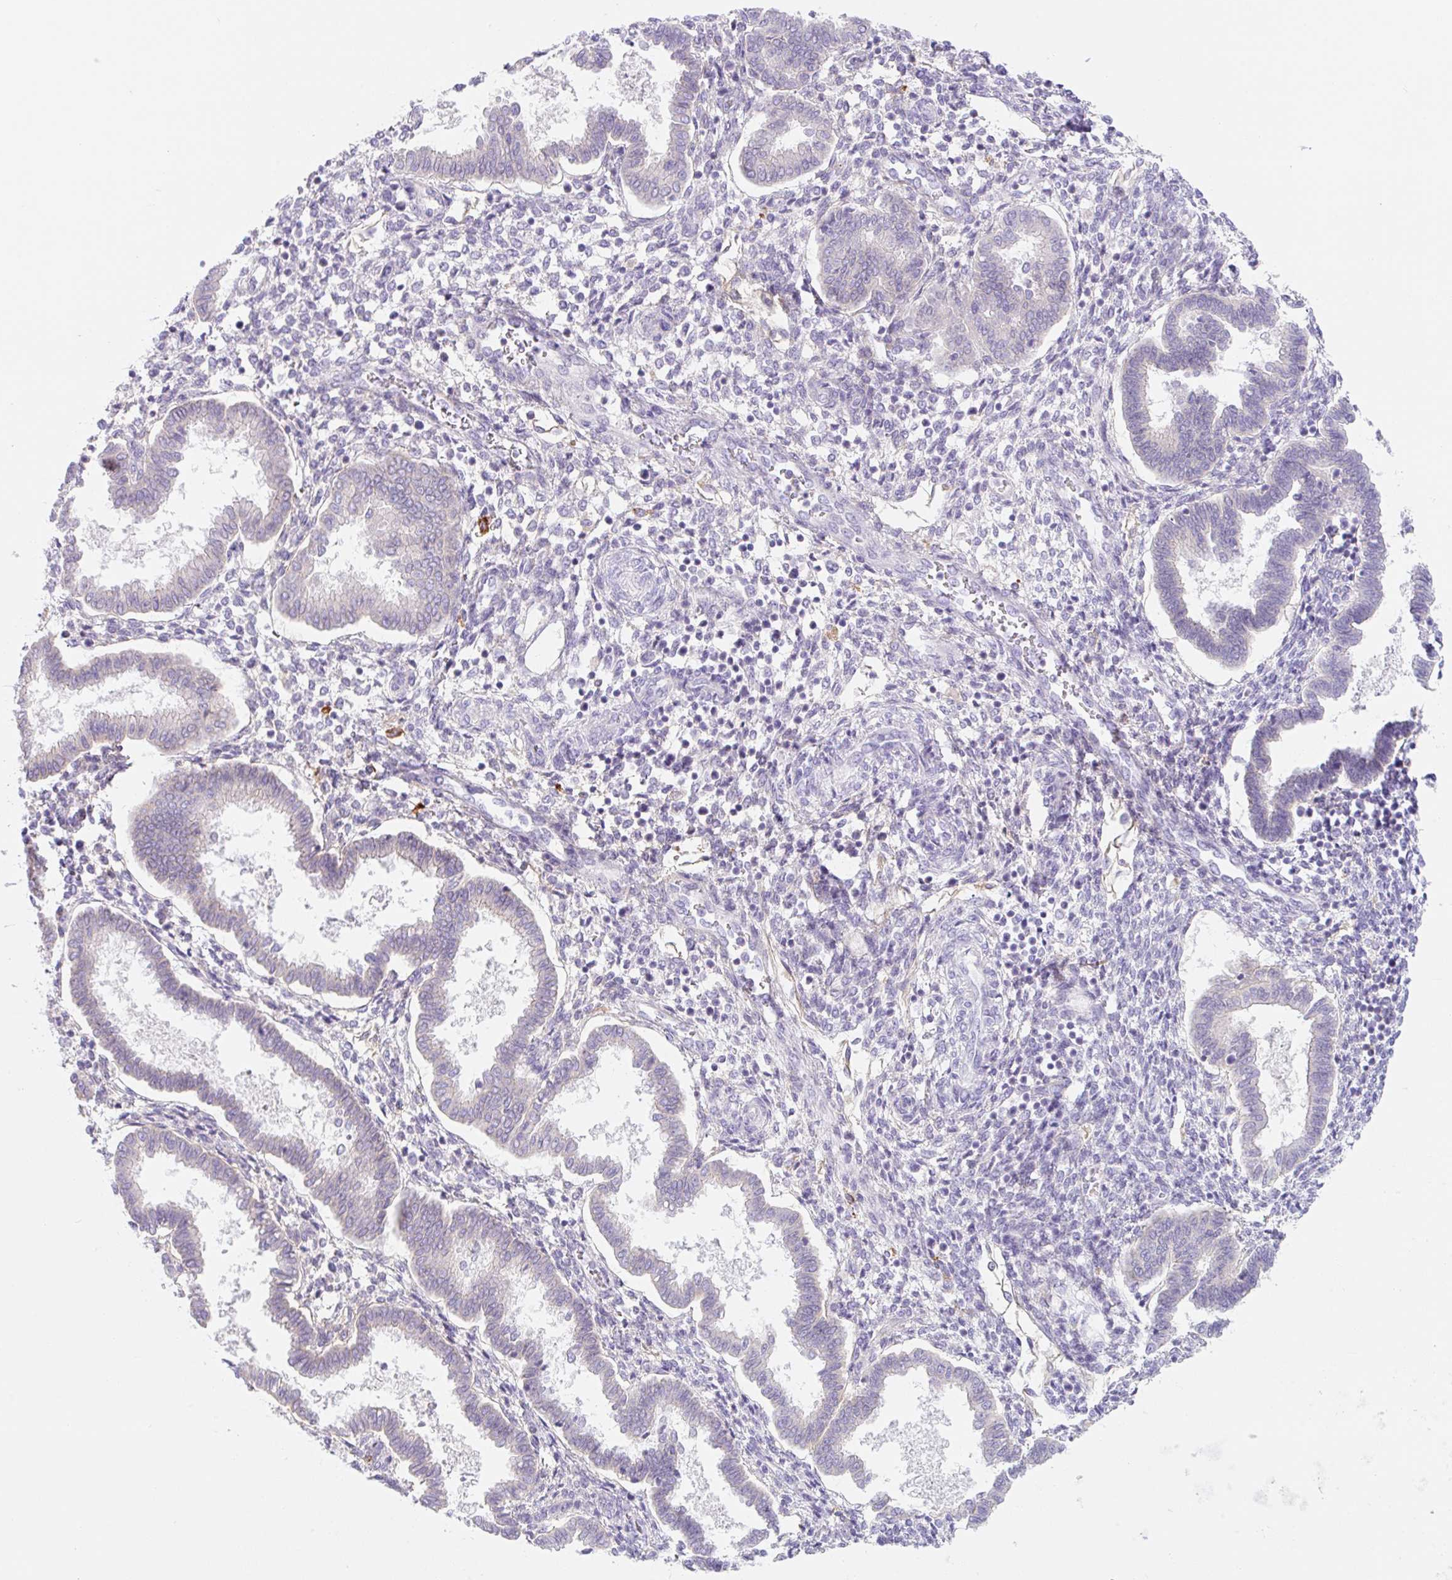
{"staining": {"intensity": "negative", "quantity": "none", "location": "none"}, "tissue": "endometrium", "cell_type": "Cells in endometrial stroma", "image_type": "normal", "snomed": [{"axis": "morphology", "description": "Normal tissue, NOS"}, {"axis": "topography", "description": "Endometrium"}], "caption": "DAB (3,3'-diaminobenzidine) immunohistochemical staining of unremarkable human endometrium demonstrates no significant staining in cells in endometrial stroma.", "gene": "LYVE1", "patient": {"sex": "female", "age": 24}}